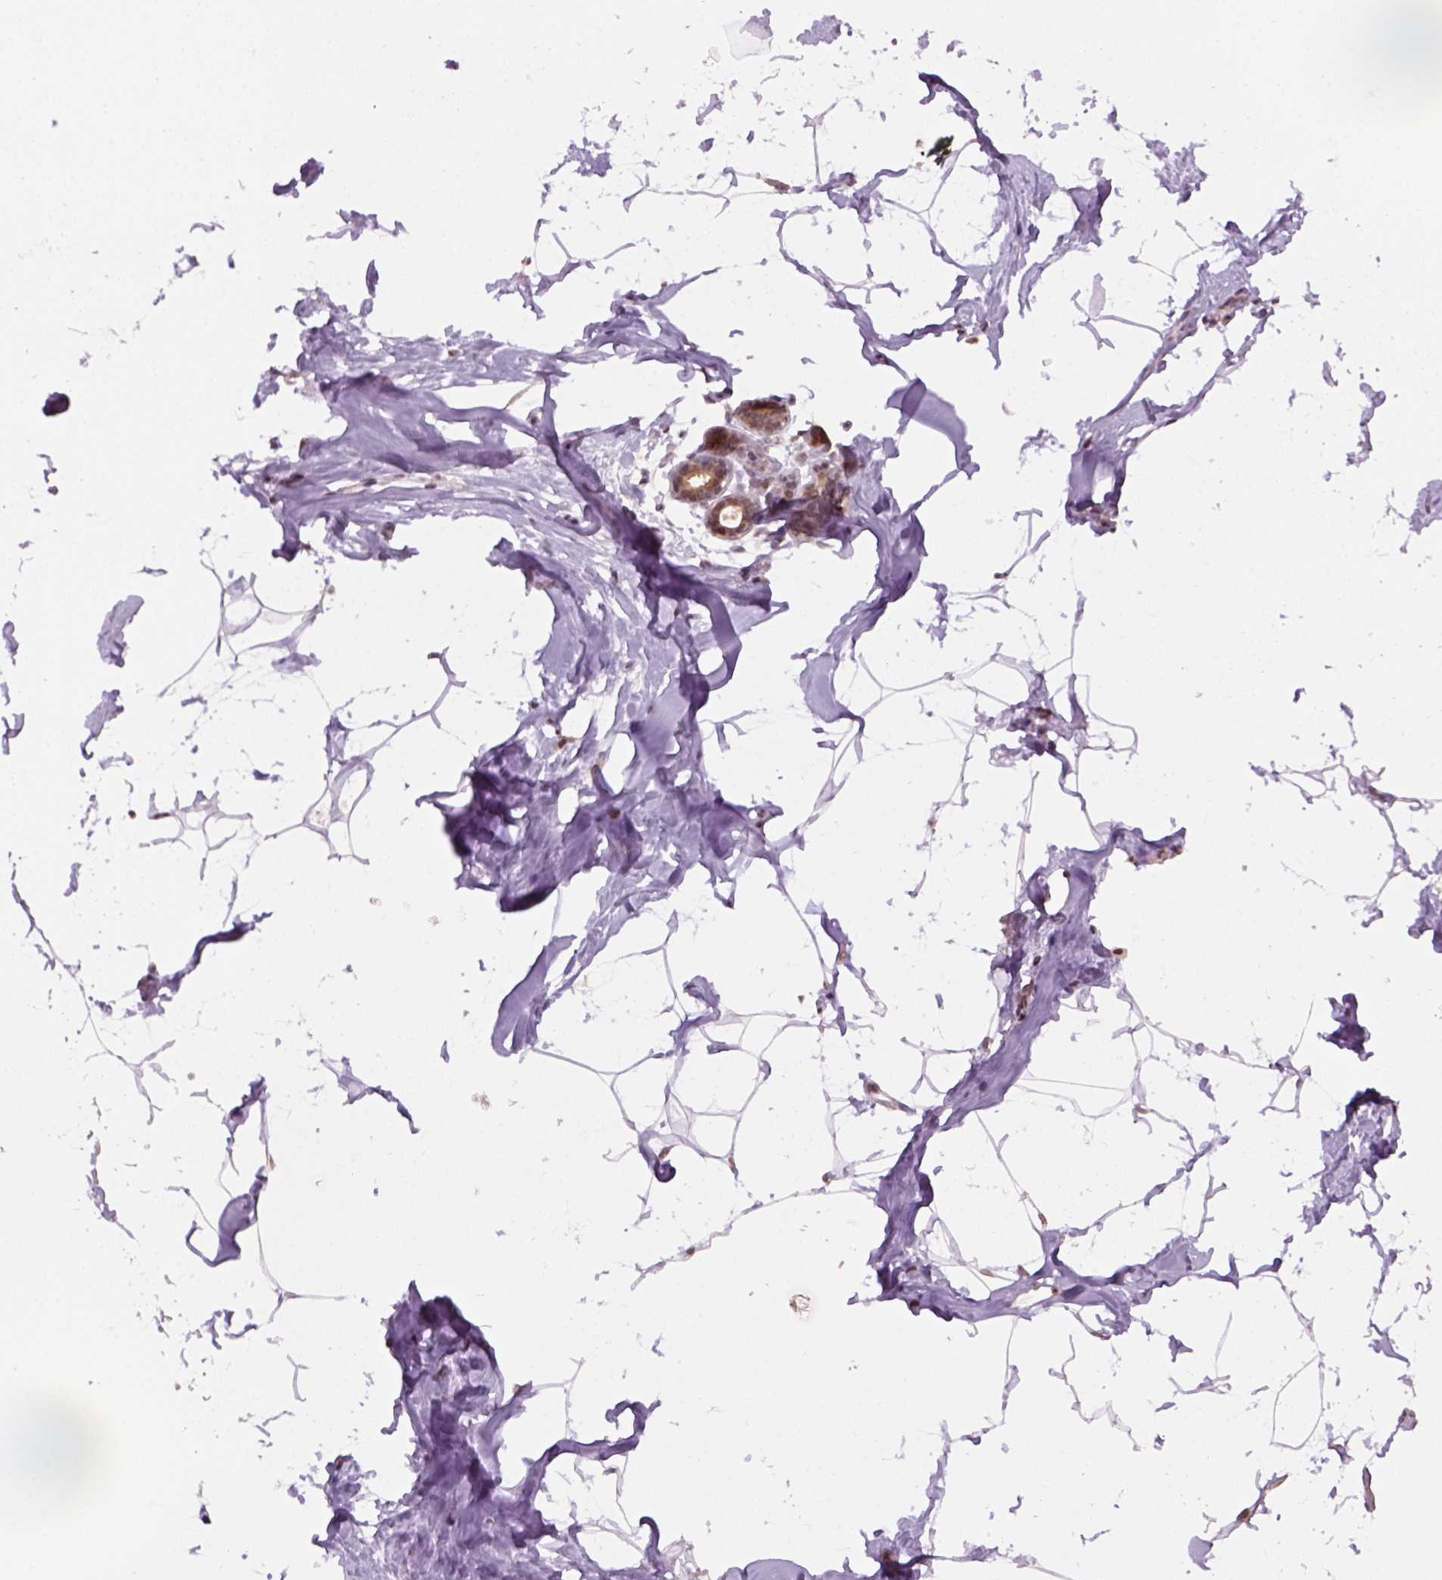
{"staining": {"intensity": "moderate", "quantity": ">75%", "location": "nuclear"}, "tissue": "breast", "cell_type": "Adipocytes", "image_type": "normal", "snomed": [{"axis": "morphology", "description": "Normal tissue, NOS"}, {"axis": "topography", "description": "Breast"}], "caption": "Approximately >75% of adipocytes in unremarkable breast exhibit moderate nuclear protein positivity as visualized by brown immunohistochemical staining.", "gene": "GOT1", "patient": {"sex": "female", "age": 32}}